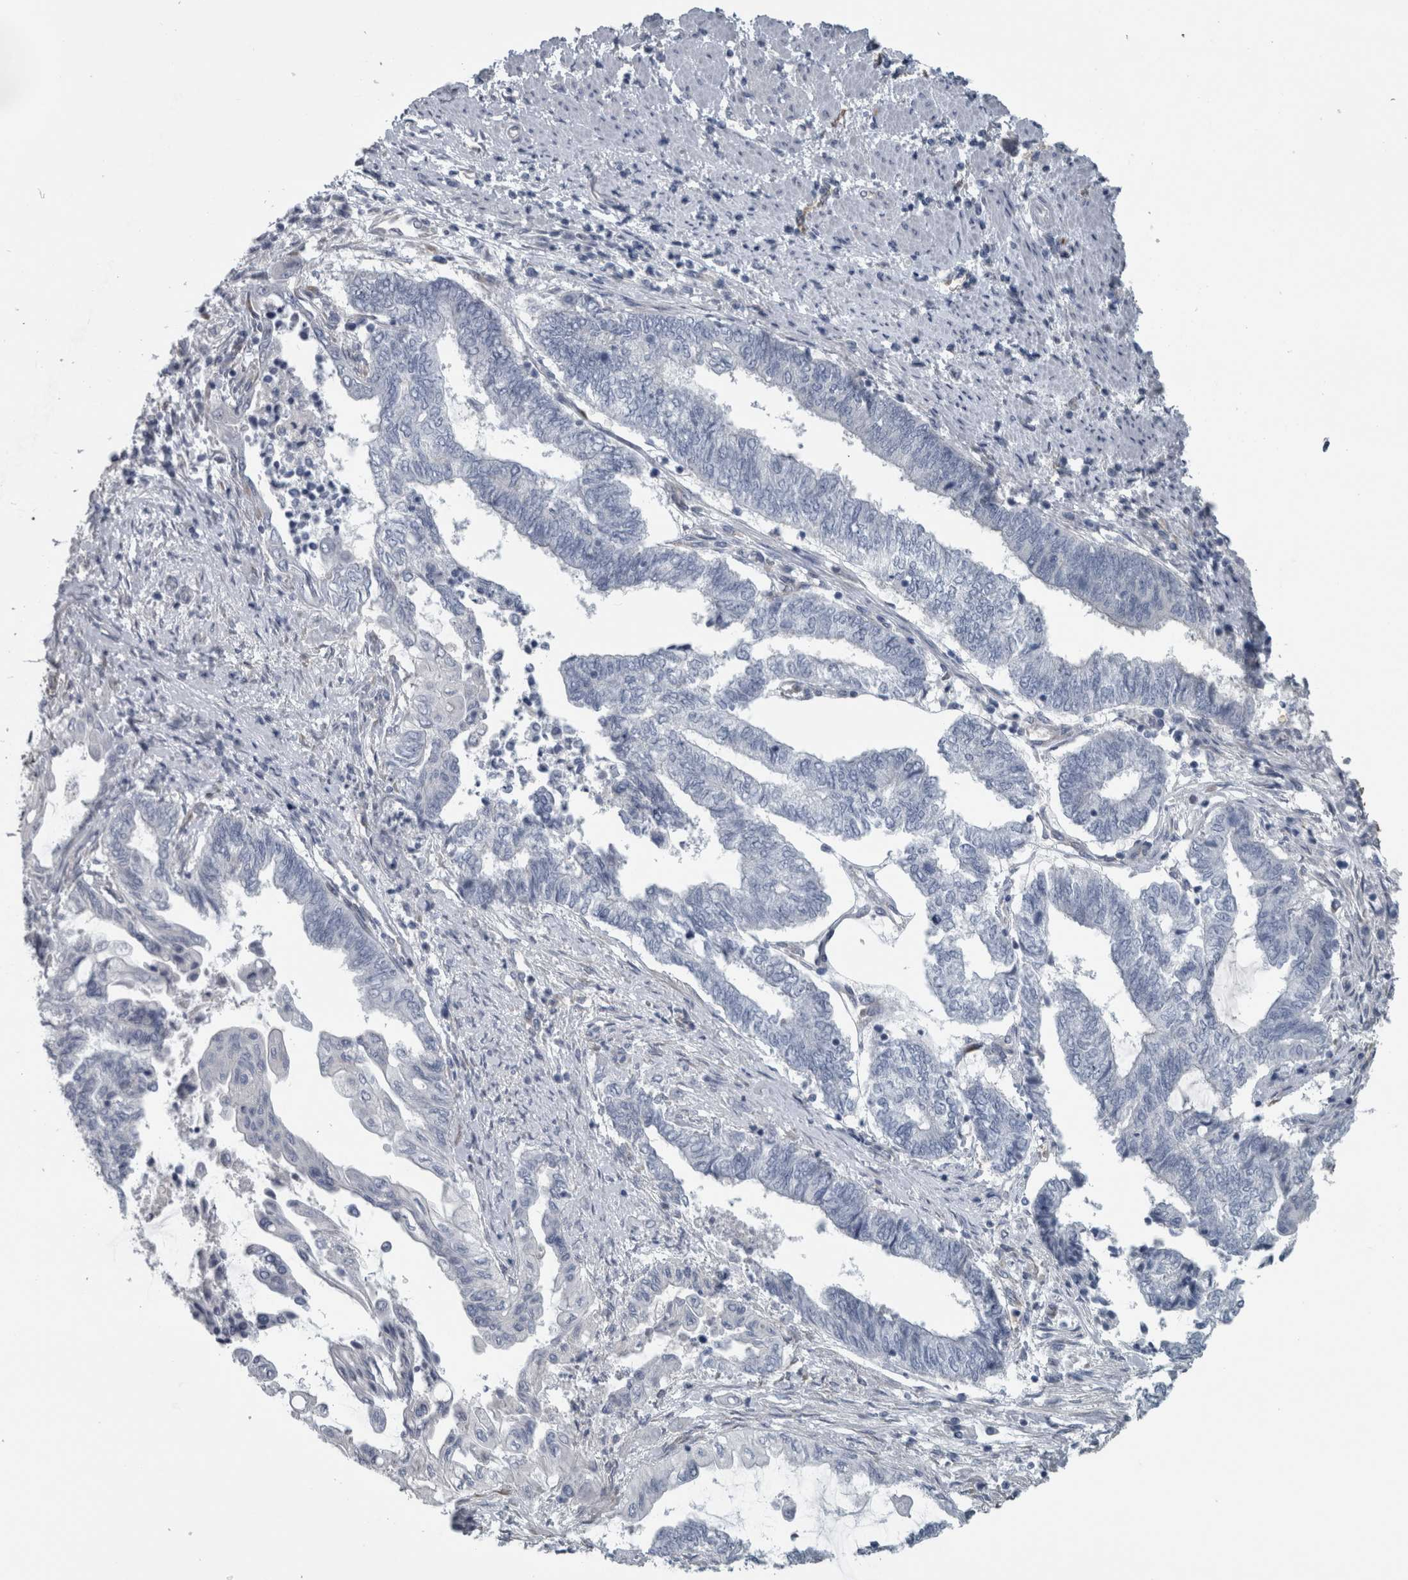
{"staining": {"intensity": "negative", "quantity": "none", "location": "none"}, "tissue": "endometrial cancer", "cell_type": "Tumor cells", "image_type": "cancer", "snomed": [{"axis": "morphology", "description": "Adenocarcinoma, NOS"}, {"axis": "topography", "description": "Uterus"}, {"axis": "topography", "description": "Endometrium"}], "caption": "Micrograph shows no significant protein positivity in tumor cells of endometrial cancer.", "gene": "SH3GL2", "patient": {"sex": "female", "age": 70}}